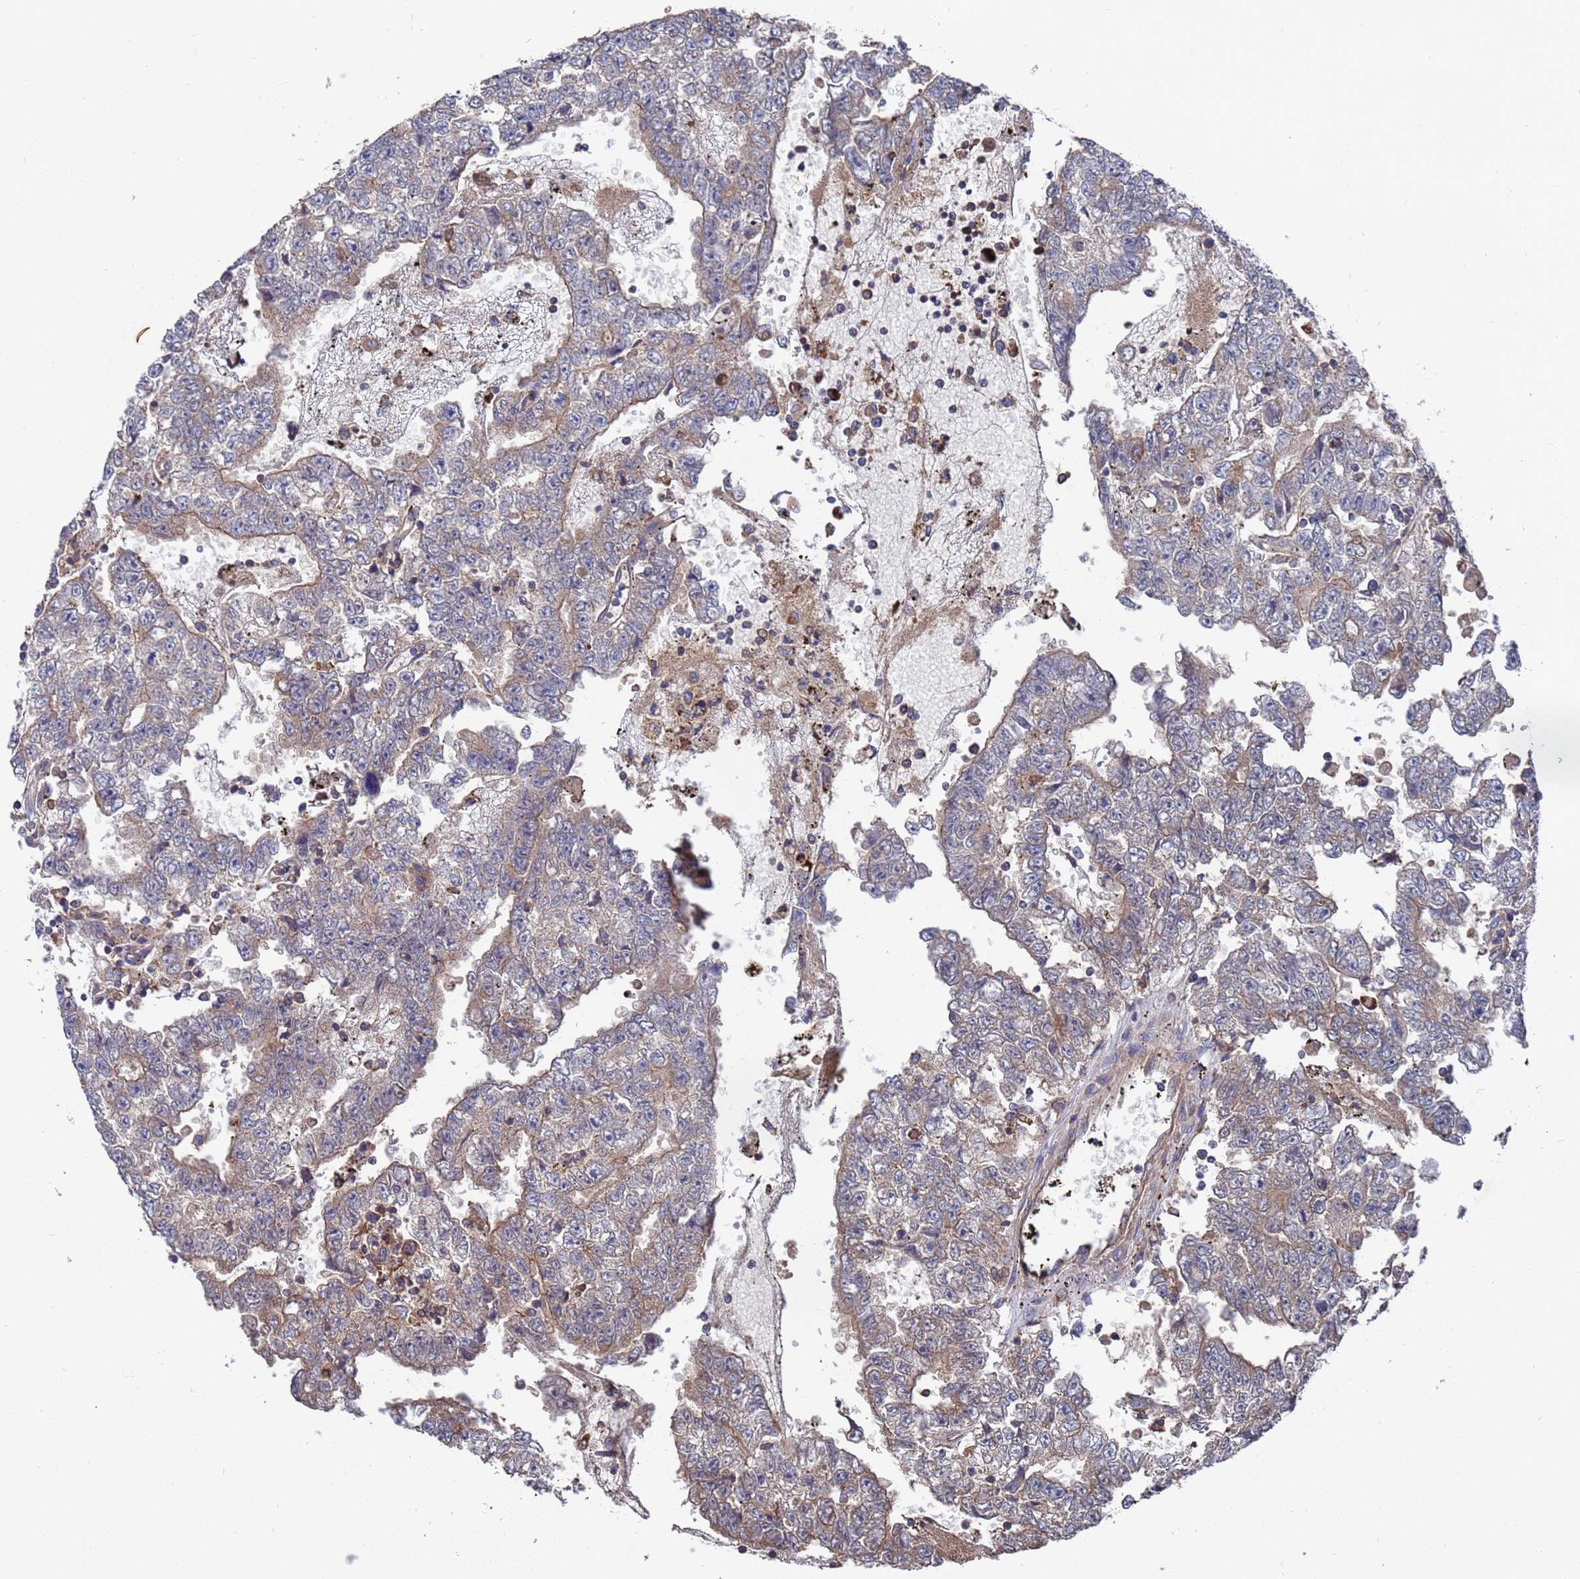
{"staining": {"intensity": "weak", "quantity": "<25%", "location": "cytoplasmic/membranous"}, "tissue": "testis cancer", "cell_type": "Tumor cells", "image_type": "cancer", "snomed": [{"axis": "morphology", "description": "Carcinoma, Embryonal, NOS"}, {"axis": "topography", "description": "Testis"}], "caption": "Immunohistochemistry (IHC) of embryonal carcinoma (testis) demonstrates no staining in tumor cells.", "gene": "PYCR1", "patient": {"sex": "male", "age": 25}}